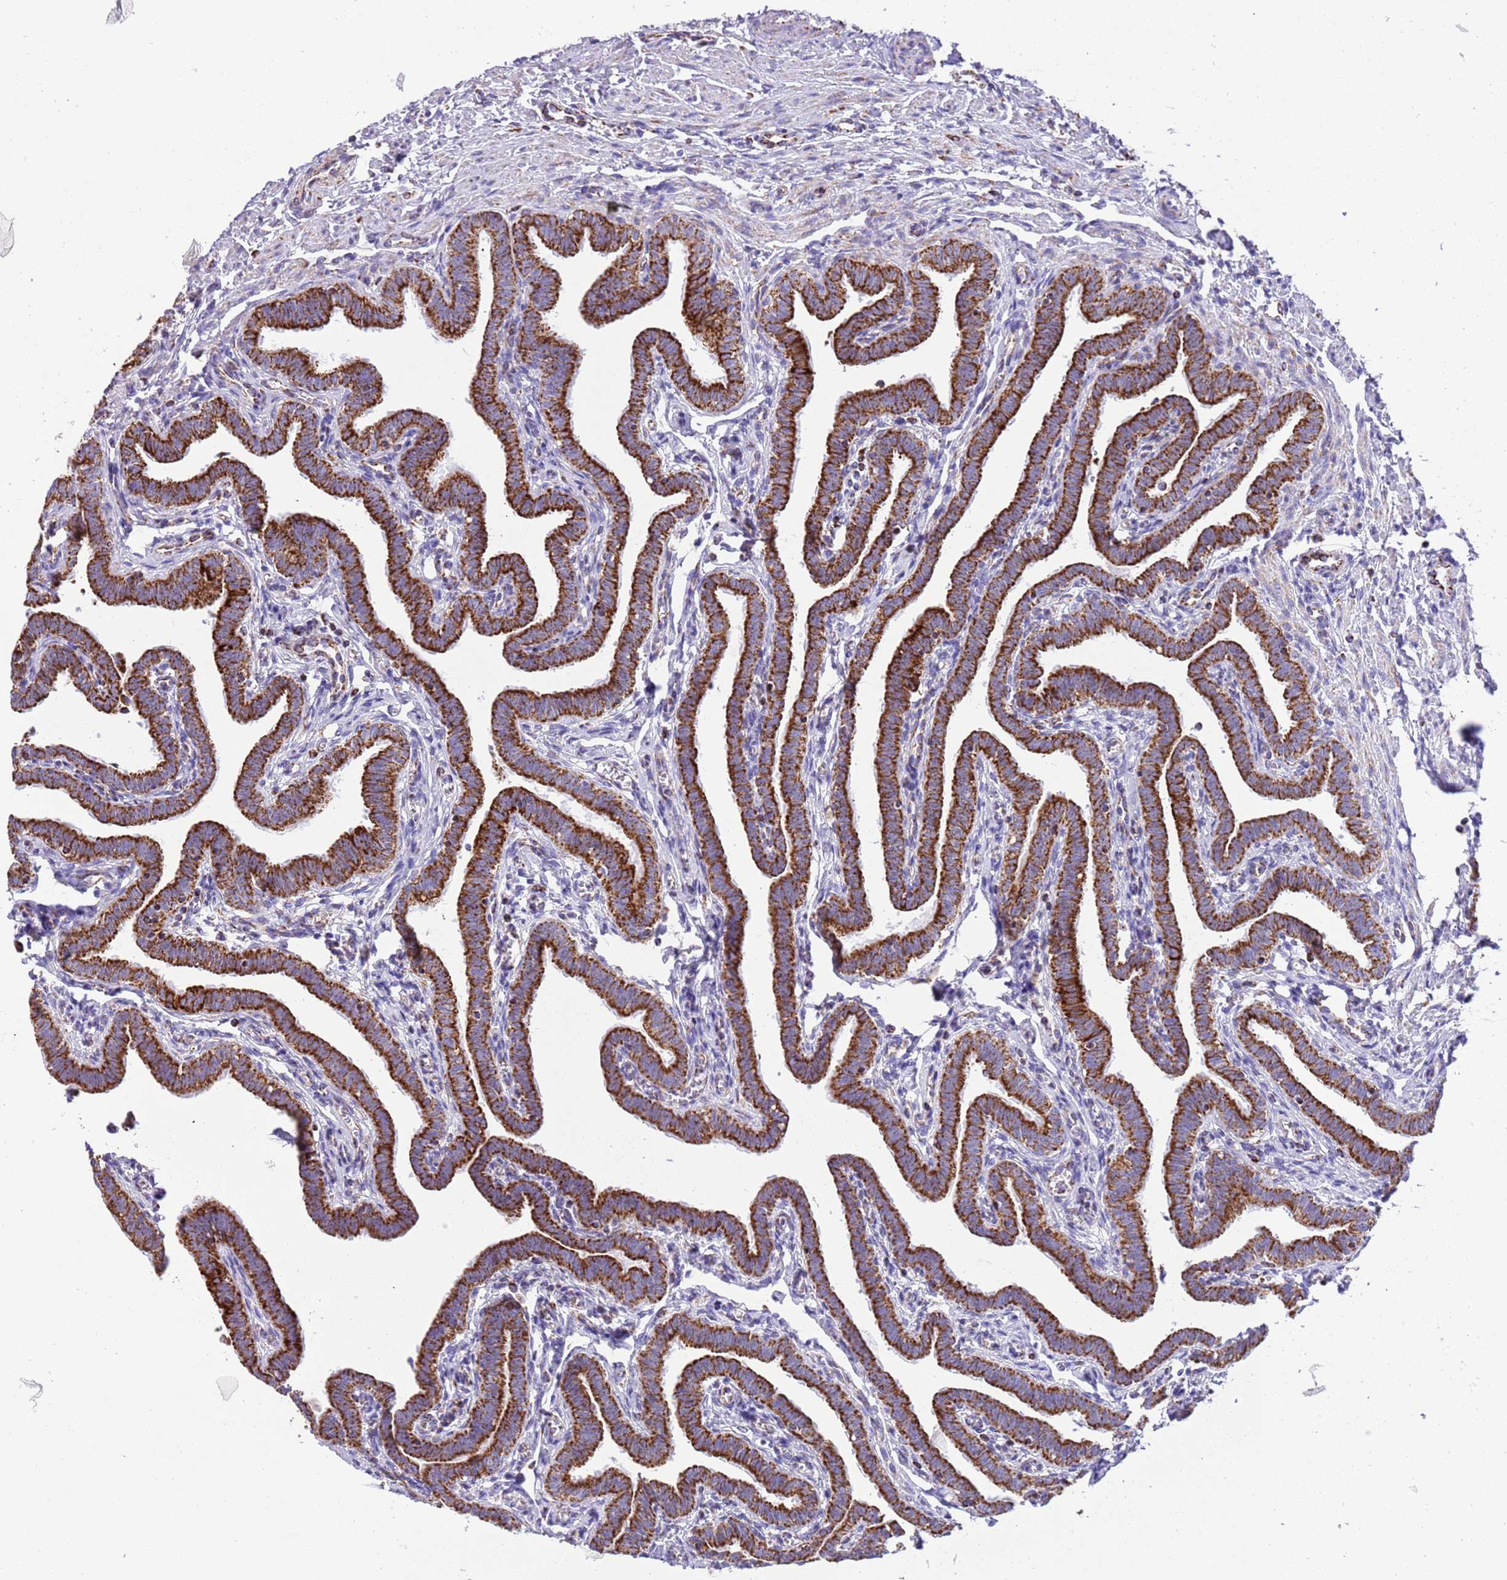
{"staining": {"intensity": "strong", "quantity": ">75%", "location": "cytoplasmic/membranous"}, "tissue": "fallopian tube", "cell_type": "Glandular cells", "image_type": "normal", "snomed": [{"axis": "morphology", "description": "Normal tissue, NOS"}, {"axis": "topography", "description": "Fallopian tube"}], "caption": "IHC image of unremarkable fallopian tube: fallopian tube stained using IHC displays high levels of strong protein expression localized specifically in the cytoplasmic/membranous of glandular cells, appearing as a cytoplasmic/membranous brown color.", "gene": "SUCLG2", "patient": {"sex": "female", "age": 36}}